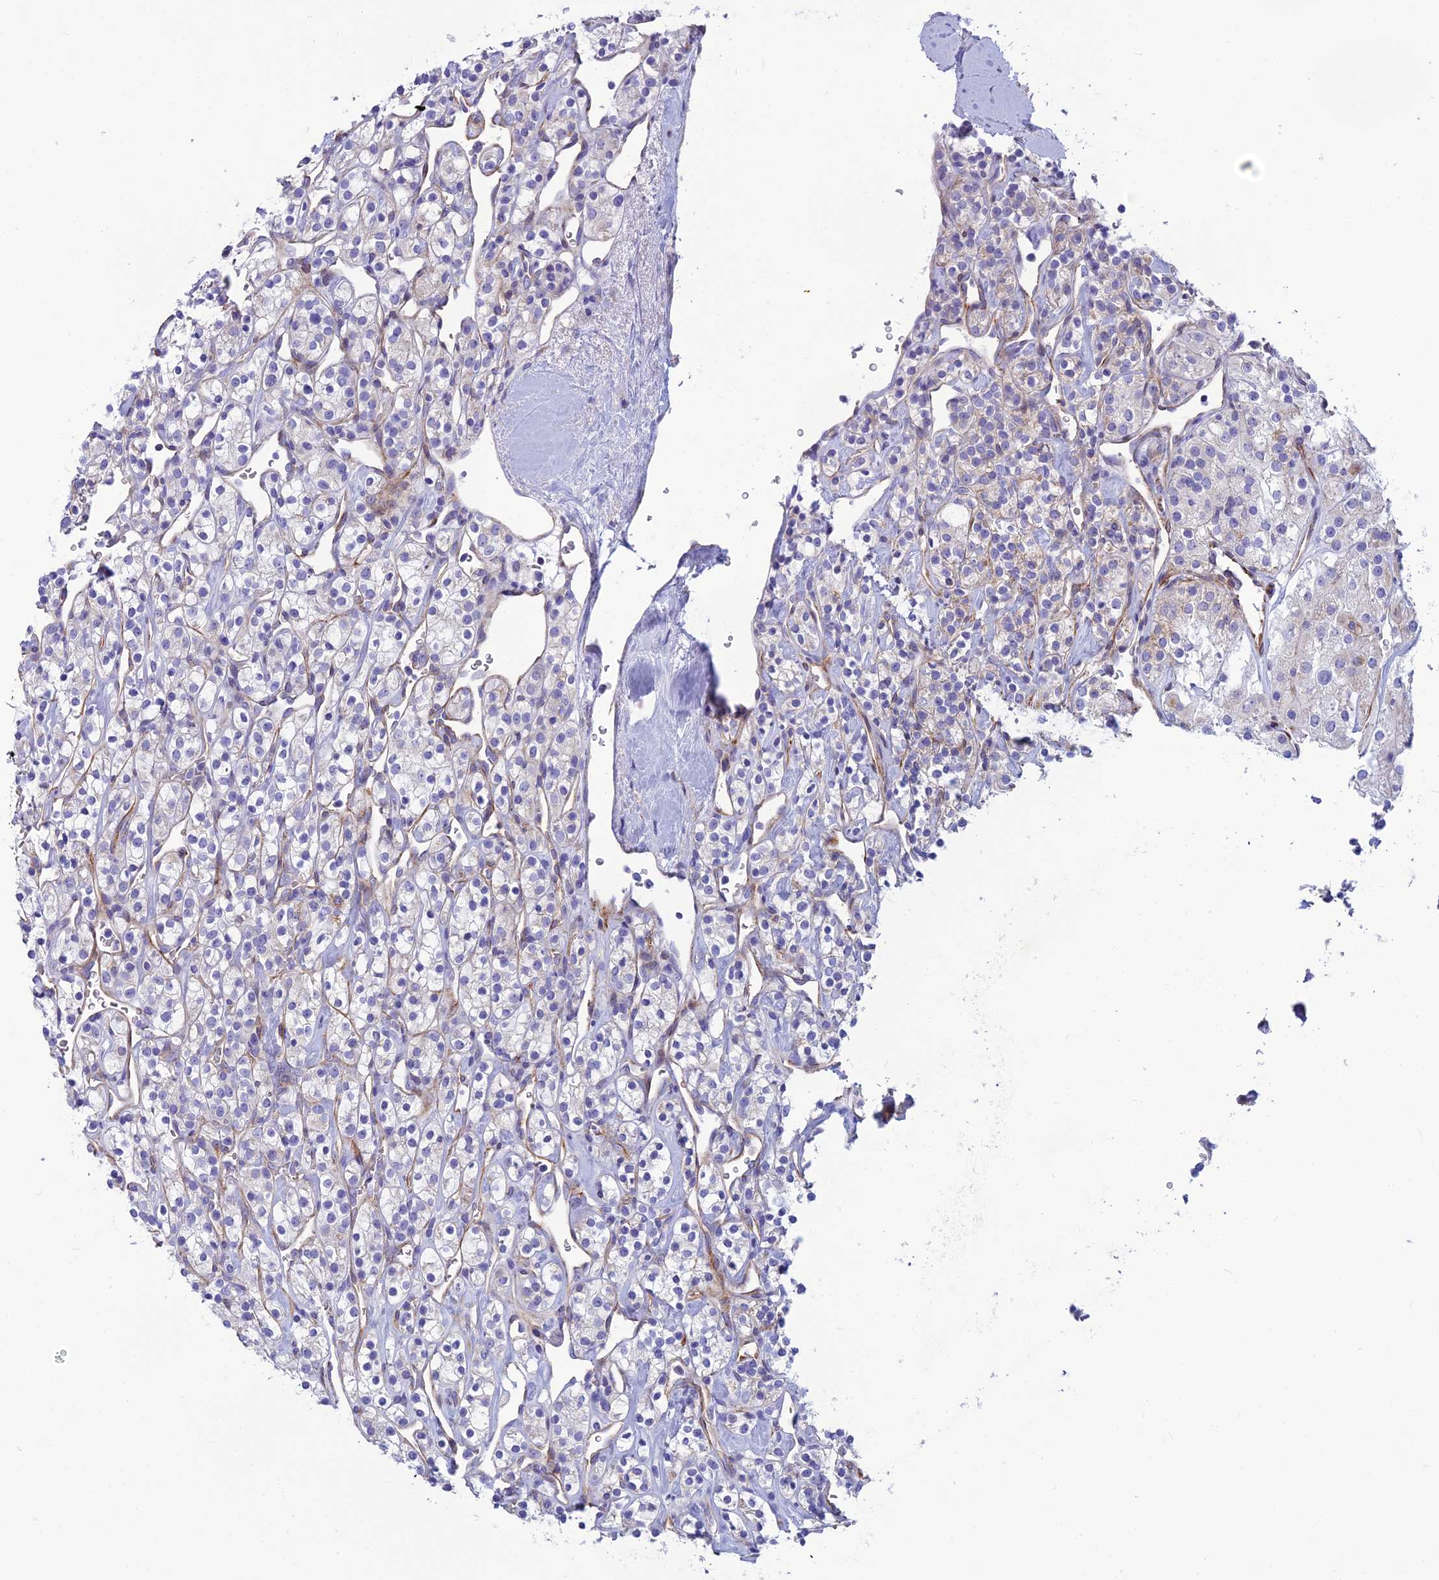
{"staining": {"intensity": "negative", "quantity": "none", "location": "none"}, "tissue": "renal cancer", "cell_type": "Tumor cells", "image_type": "cancer", "snomed": [{"axis": "morphology", "description": "Adenocarcinoma, NOS"}, {"axis": "topography", "description": "Kidney"}], "caption": "There is no significant positivity in tumor cells of renal adenocarcinoma. (DAB (3,3'-diaminobenzidine) immunohistochemistry, high magnification).", "gene": "POMGNT1", "patient": {"sex": "male", "age": 77}}